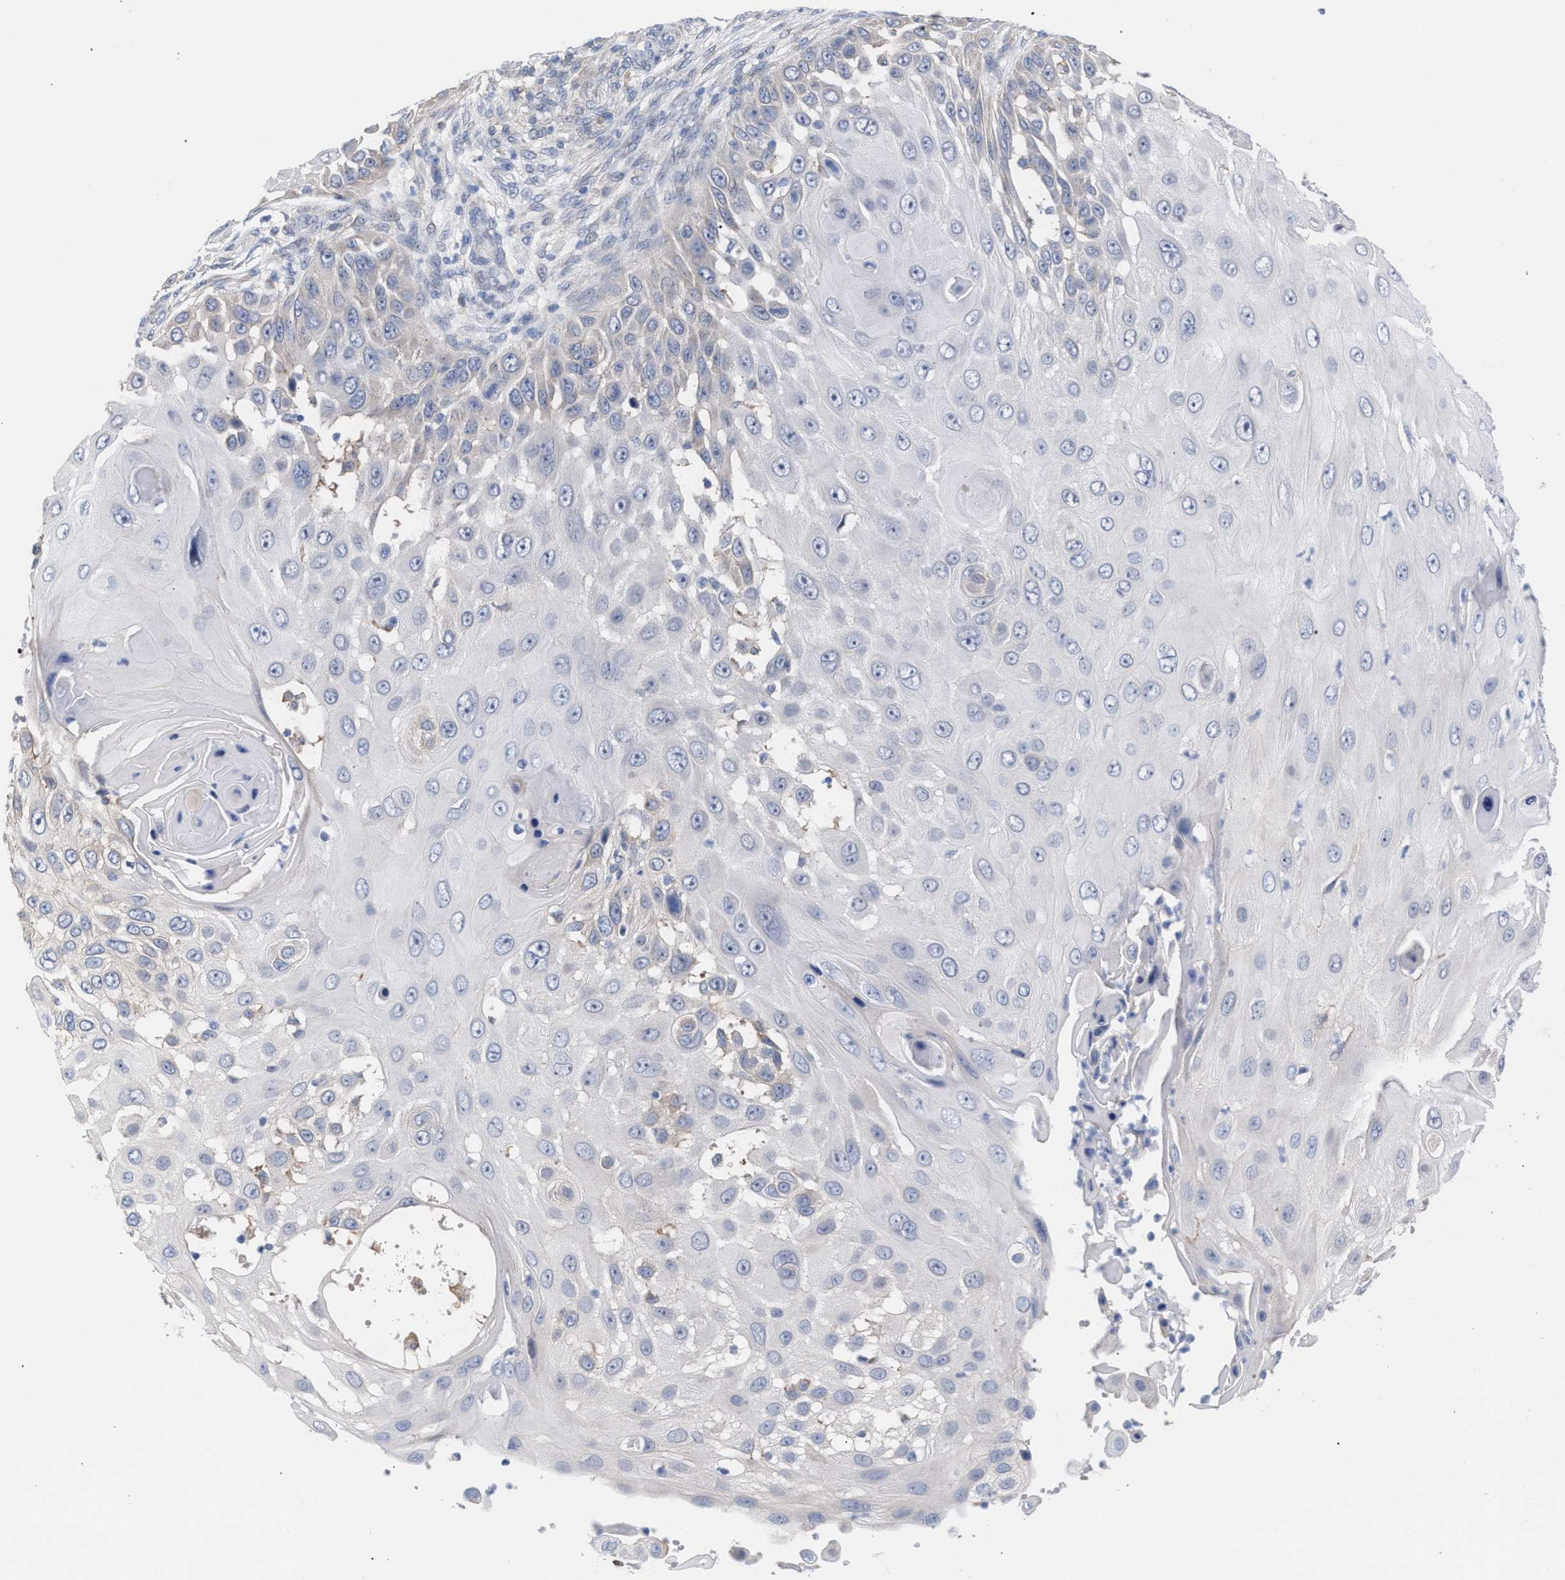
{"staining": {"intensity": "weak", "quantity": "<25%", "location": "cytoplasmic/membranous"}, "tissue": "skin cancer", "cell_type": "Tumor cells", "image_type": "cancer", "snomed": [{"axis": "morphology", "description": "Squamous cell carcinoma, NOS"}, {"axis": "topography", "description": "Skin"}], "caption": "Immunohistochemistry (IHC) micrograph of neoplastic tissue: human skin cancer stained with DAB (3,3'-diaminobenzidine) demonstrates no significant protein expression in tumor cells. (Stains: DAB immunohistochemistry (IHC) with hematoxylin counter stain, Microscopy: brightfield microscopy at high magnification).", "gene": "FHOD3", "patient": {"sex": "female", "age": 44}}